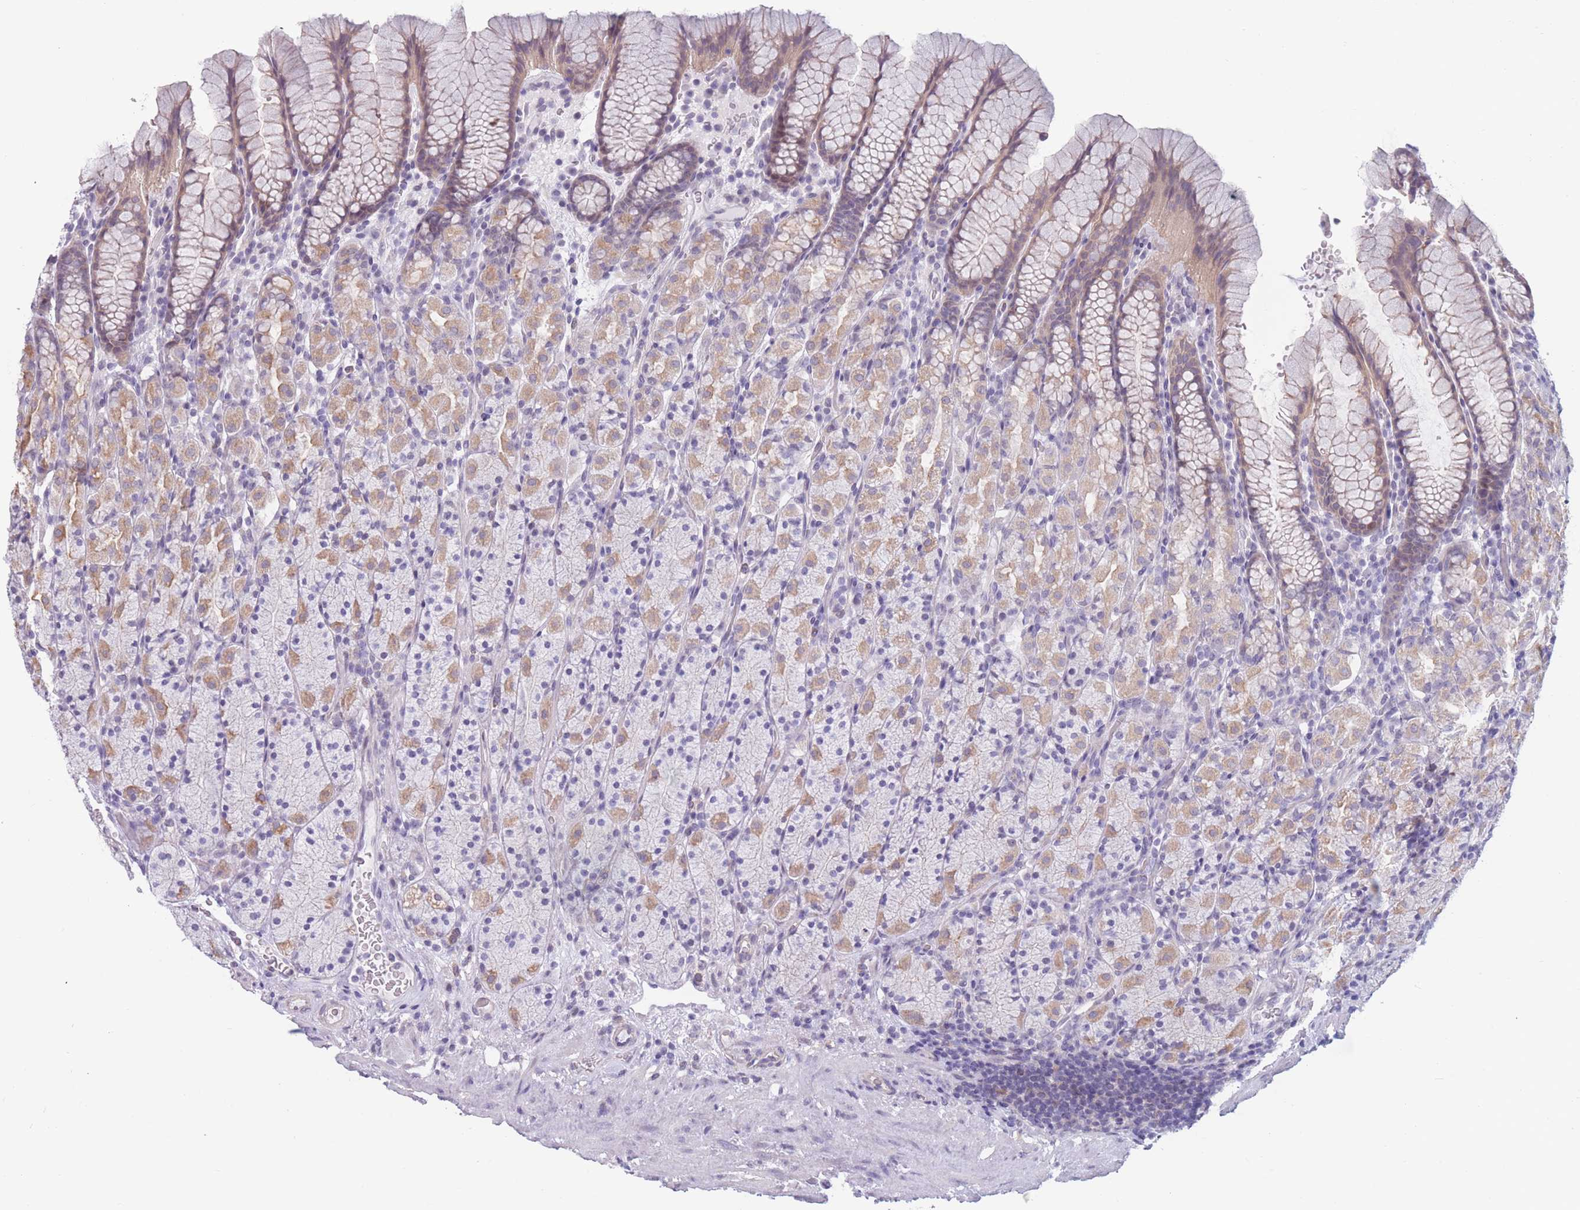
{"staining": {"intensity": "moderate", "quantity": "25%-75%", "location": "cytoplasmic/membranous"}, "tissue": "stomach", "cell_type": "Glandular cells", "image_type": "normal", "snomed": [{"axis": "morphology", "description": "Normal tissue, NOS"}, {"axis": "topography", "description": "Stomach, upper"}, {"axis": "topography", "description": "Stomach"}], "caption": "IHC of normal human stomach demonstrates medium levels of moderate cytoplasmic/membranous positivity in approximately 25%-75% of glandular cells. The staining was performed using DAB (3,3'-diaminobenzidine), with brown indicating positive protein expression. Nuclei are stained blue with hematoxylin.", "gene": "PODXL", "patient": {"sex": "male", "age": 62}}